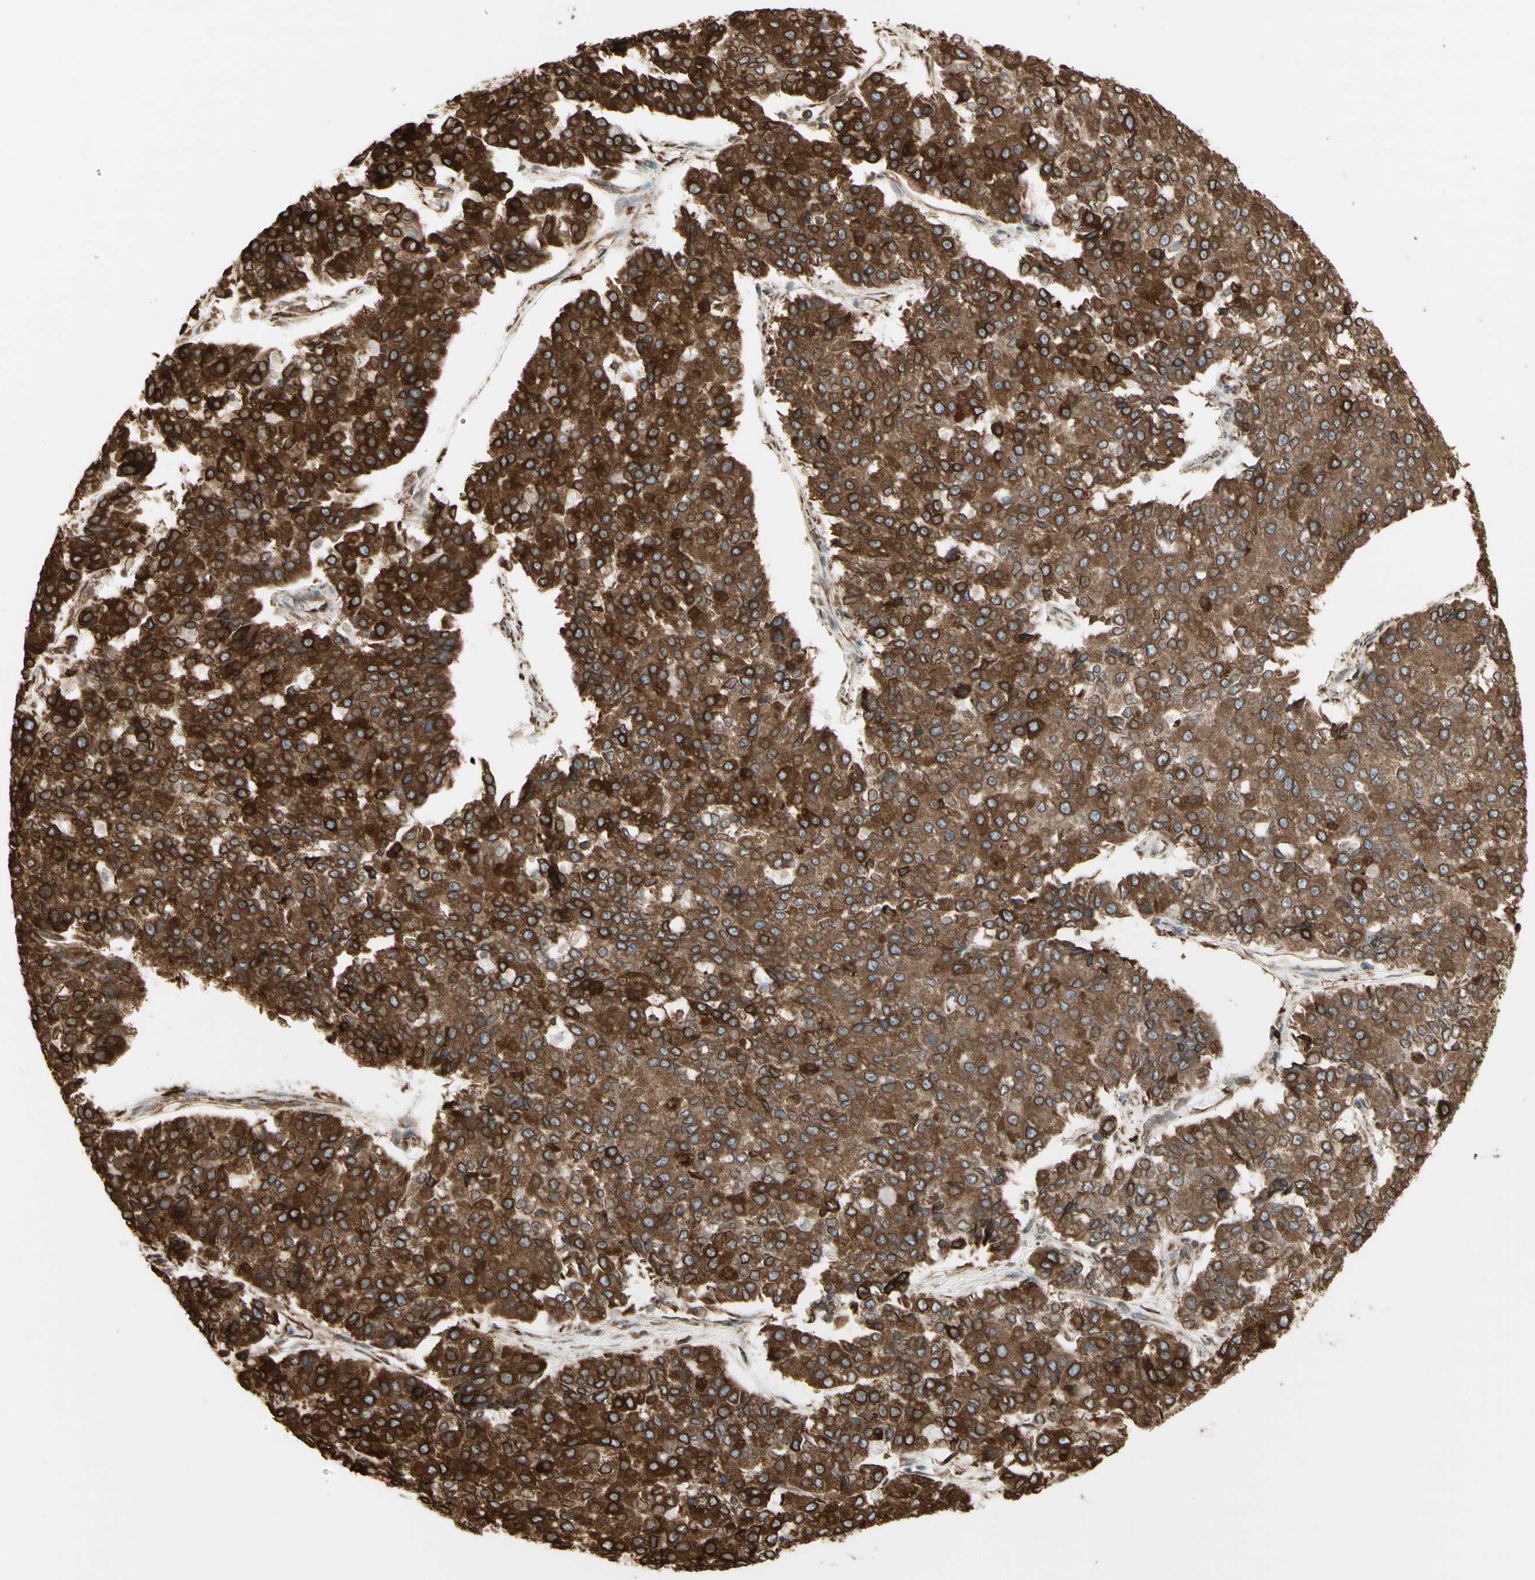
{"staining": {"intensity": "strong", "quantity": ">75%", "location": "cytoplasmic/membranous"}, "tissue": "pancreatic cancer", "cell_type": "Tumor cells", "image_type": "cancer", "snomed": [{"axis": "morphology", "description": "Adenocarcinoma, NOS"}, {"axis": "topography", "description": "Pancreas"}], "caption": "This micrograph shows immunohistochemistry (IHC) staining of adenocarcinoma (pancreatic), with high strong cytoplasmic/membranous positivity in about >75% of tumor cells.", "gene": "CANX", "patient": {"sex": "male", "age": 50}}